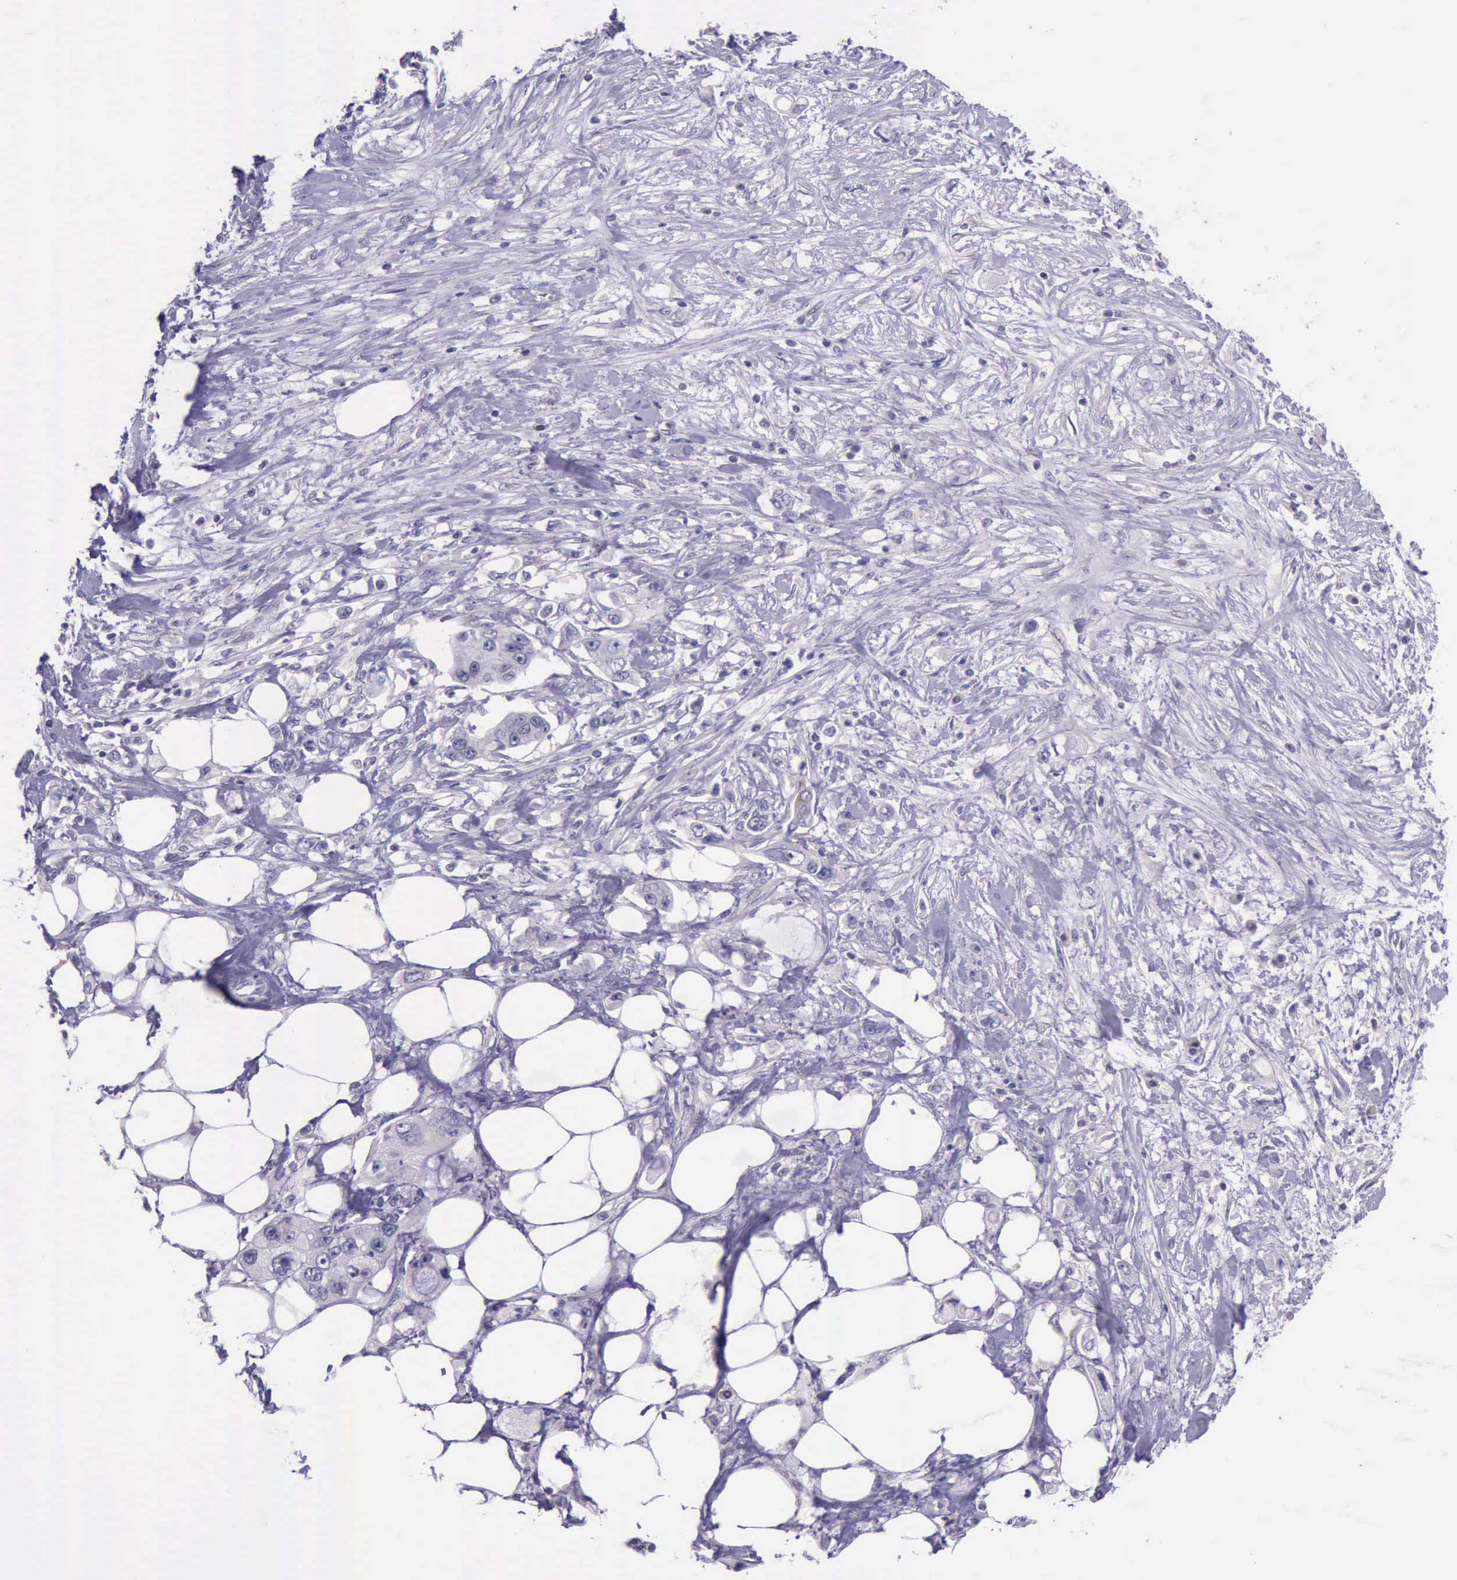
{"staining": {"intensity": "negative", "quantity": "none", "location": "none"}, "tissue": "pancreatic cancer", "cell_type": "Tumor cells", "image_type": "cancer", "snomed": [{"axis": "morphology", "description": "Adenocarcinoma, NOS"}, {"axis": "topography", "description": "Pancreas"}, {"axis": "topography", "description": "Stomach, upper"}], "caption": "Immunohistochemistry (IHC) histopathology image of pancreatic adenocarcinoma stained for a protein (brown), which reveals no expression in tumor cells.", "gene": "PARP1", "patient": {"sex": "male", "age": 77}}